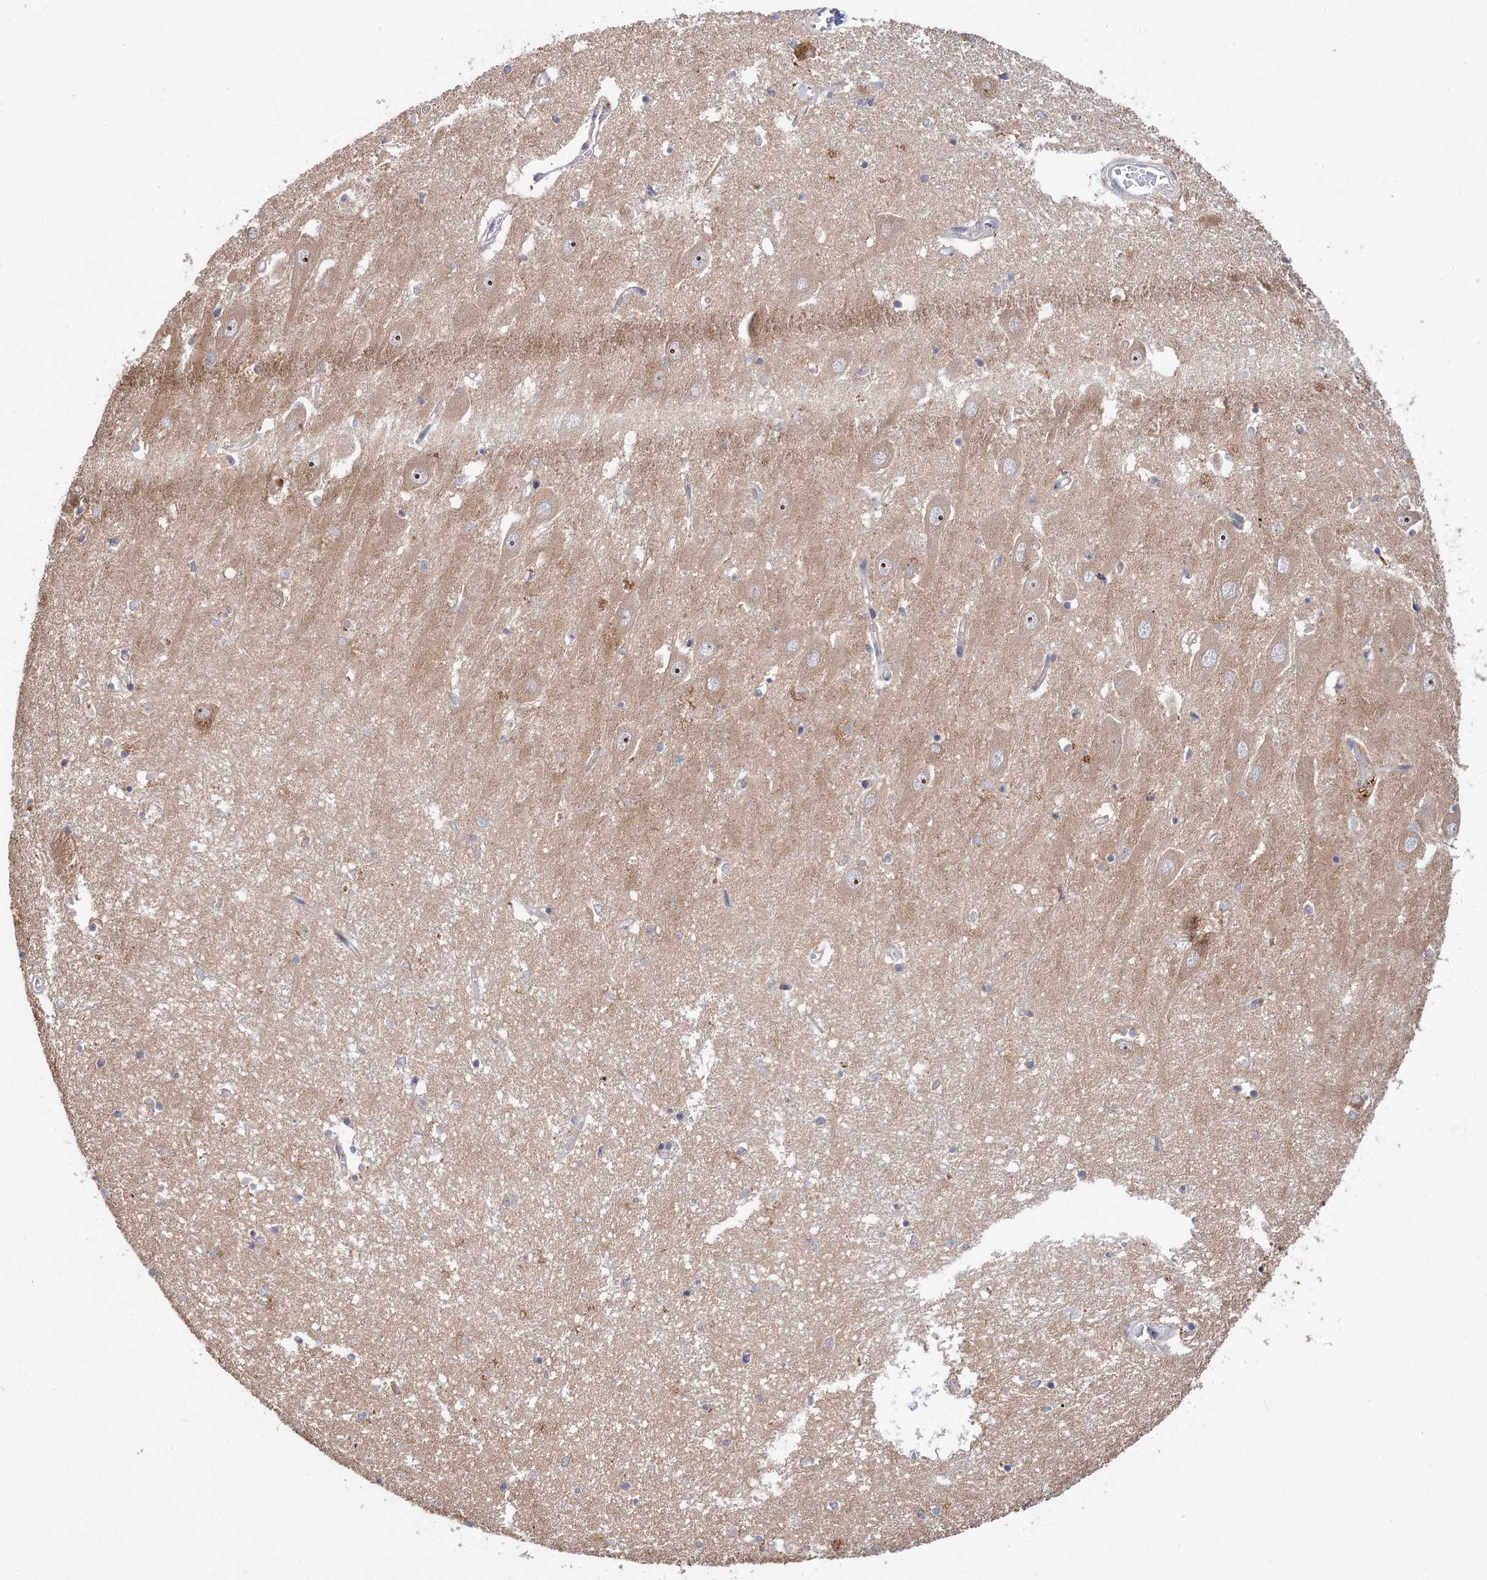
{"staining": {"intensity": "negative", "quantity": "none", "location": "none"}, "tissue": "hippocampus", "cell_type": "Glial cells", "image_type": "normal", "snomed": [{"axis": "morphology", "description": "Normal tissue, NOS"}, {"axis": "topography", "description": "Hippocampus"}], "caption": "IHC image of normal human hippocampus stained for a protein (brown), which demonstrates no positivity in glial cells.", "gene": "PATL1", "patient": {"sex": "male", "age": 70}}